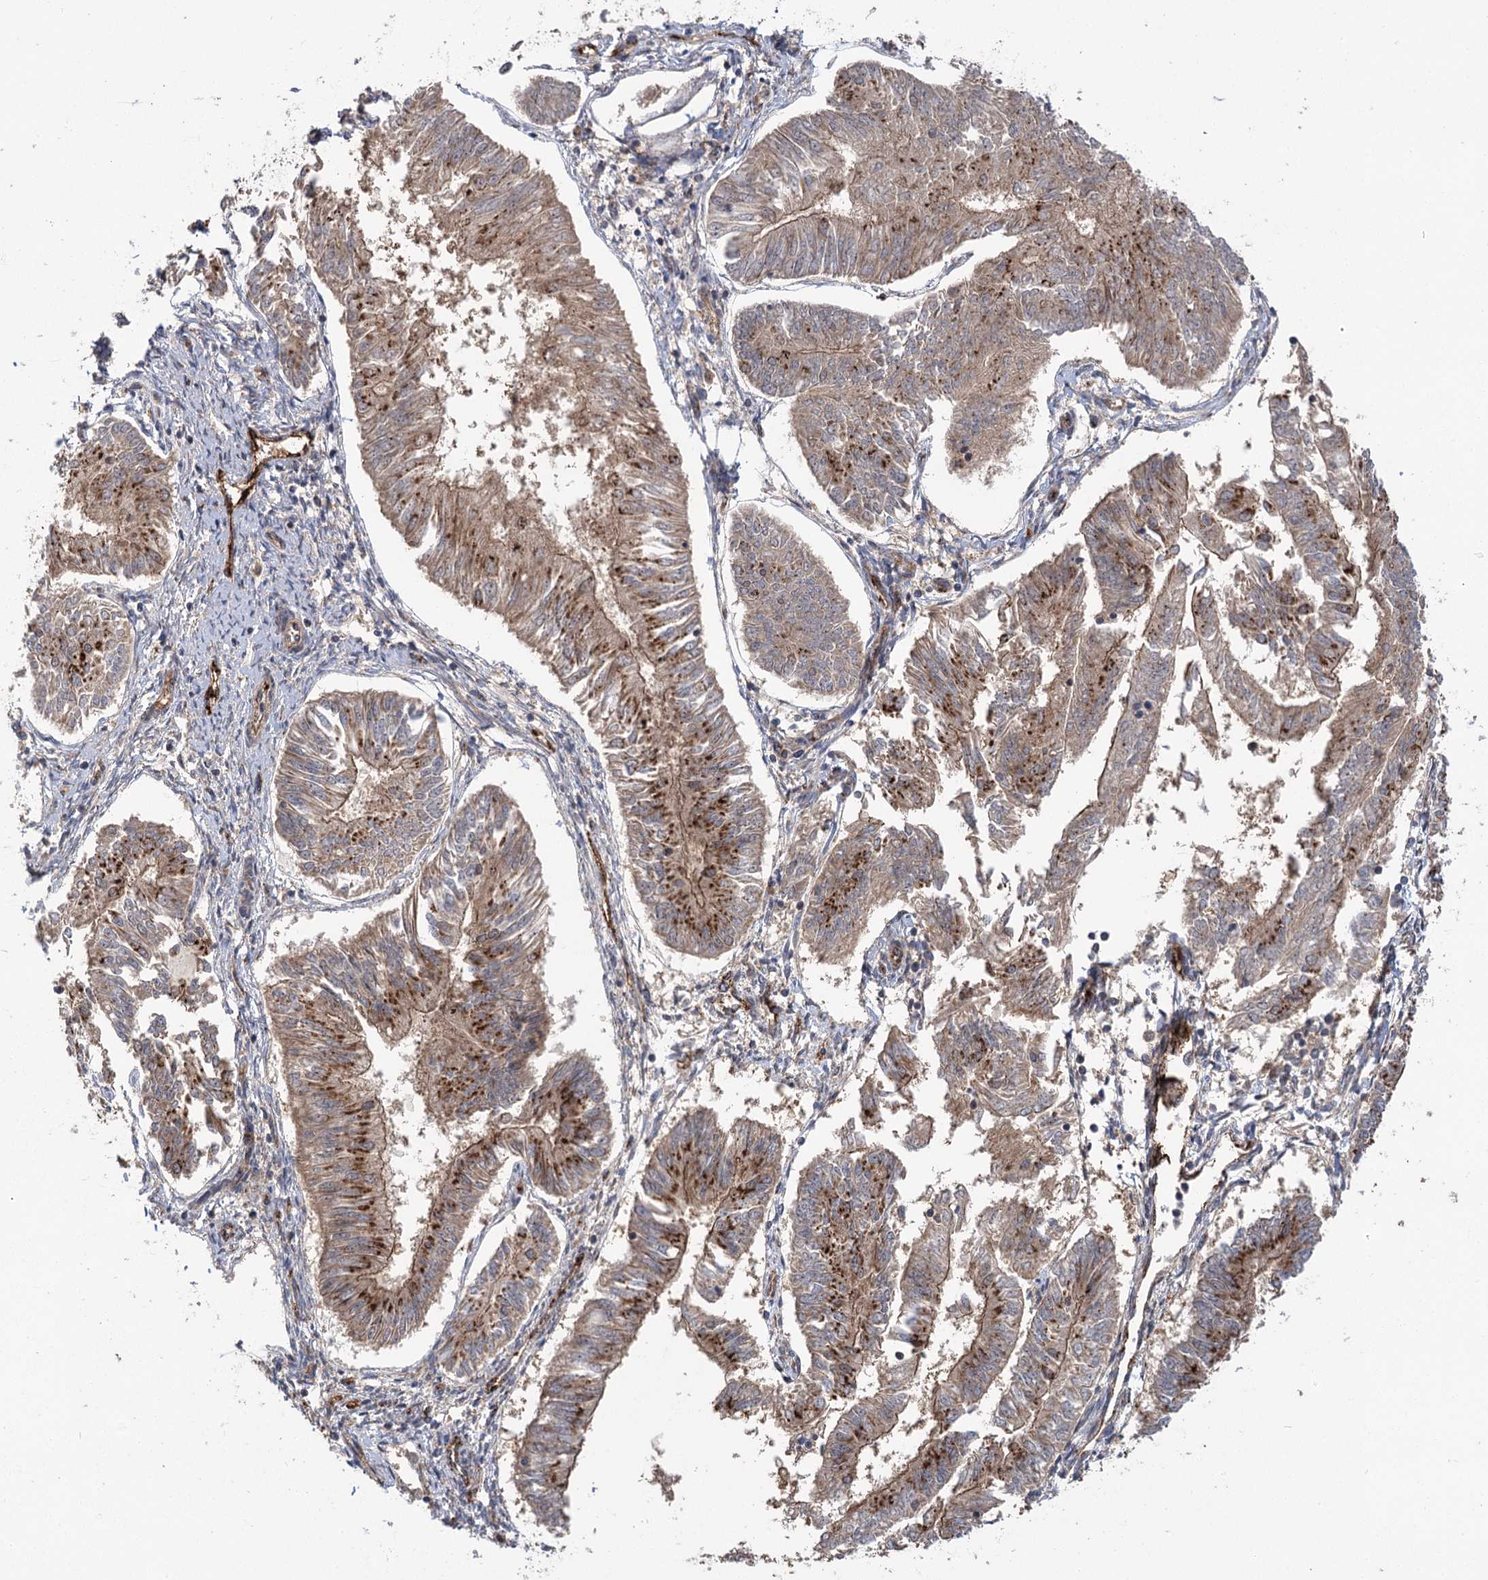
{"staining": {"intensity": "strong", "quantity": "25%-75%", "location": "cytoplasmic/membranous"}, "tissue": "endometrial cancer", "cell_type": "Tumor cells", "image_type": "cancer", "snomed": [{"axis": "morphology", "description": "Adenocarcinoma, NOS"}, {"axis": "topography", "description": "Endometrium"}], "caption": "IHC image of neoplastic tissue: endometrial cancer (adenocarcinoma) stained using immunohistochemistry (IHC) exhibits high levels of strong protein expression localized specifically in the cytoplasmic/membranous of tumor cells, appearing as a cytoplasmic/membranous brown color.", "gene": "CARD19", "patient": {"sex": "female", "age": 58}}